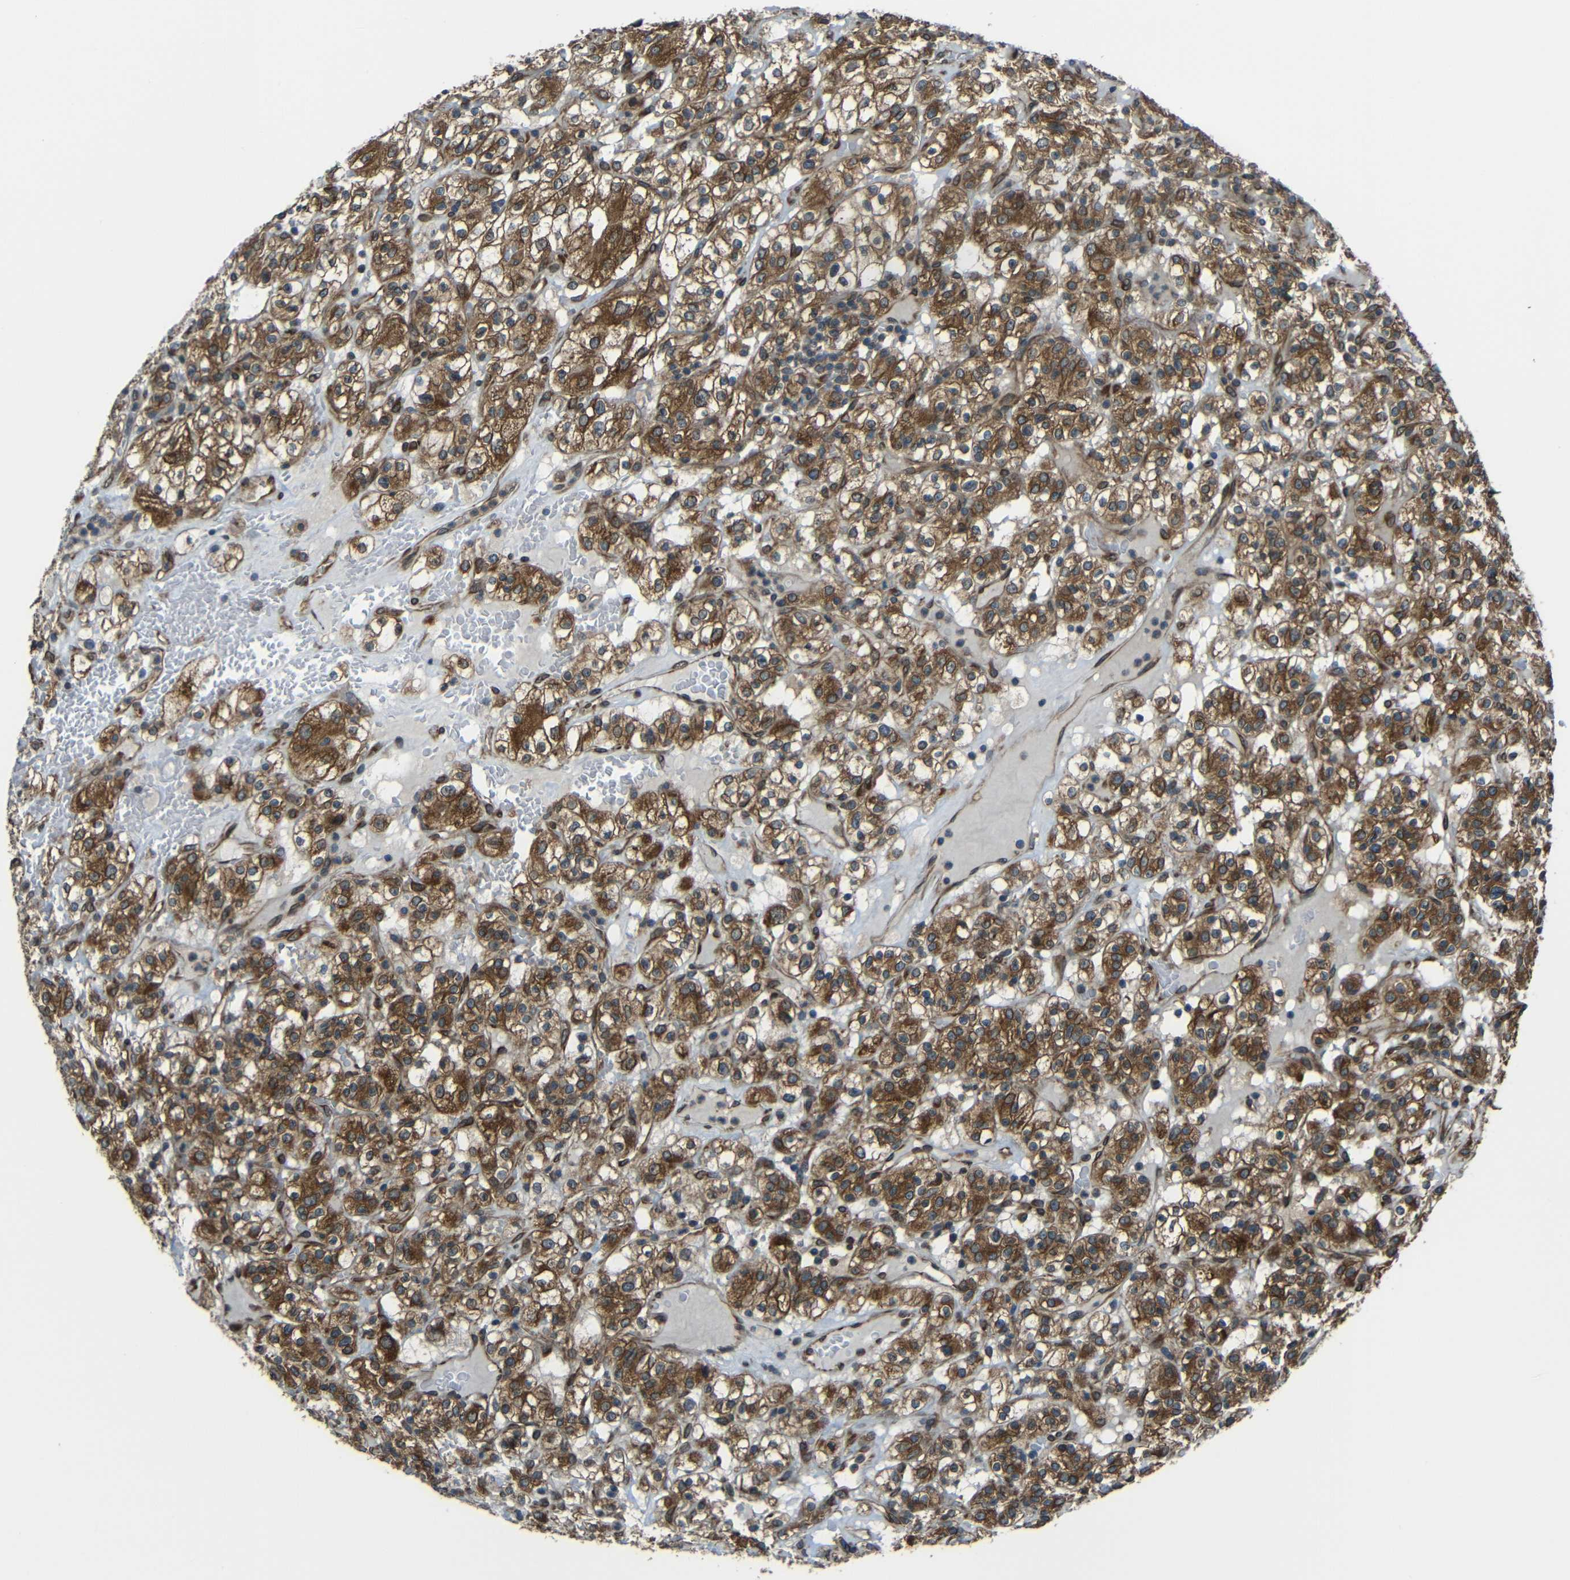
{"staining": {"intensity": "strong", "quantity": ">75%", "location": "cytoplasmic/membranous"}, "tissue": "renal cancer", "cell_type": "Tumor cells", "image_type": "cancer", "snomed": [{"axis": "morphology", "description": "Normal tissue, NOS"}, {"axis": "morphology", "description": "Adenocarcinoma, NOS"}, {"axis": "topography", "description": "Kidney"}], "caption": "Tumor cells demonstrate high levels of strong cytoplasmic/membranous positivity in about >75% of cells in adenocarcinoma (renal).", "gene": "VAPB", "patient": {"sex": "female", "age": 72}}